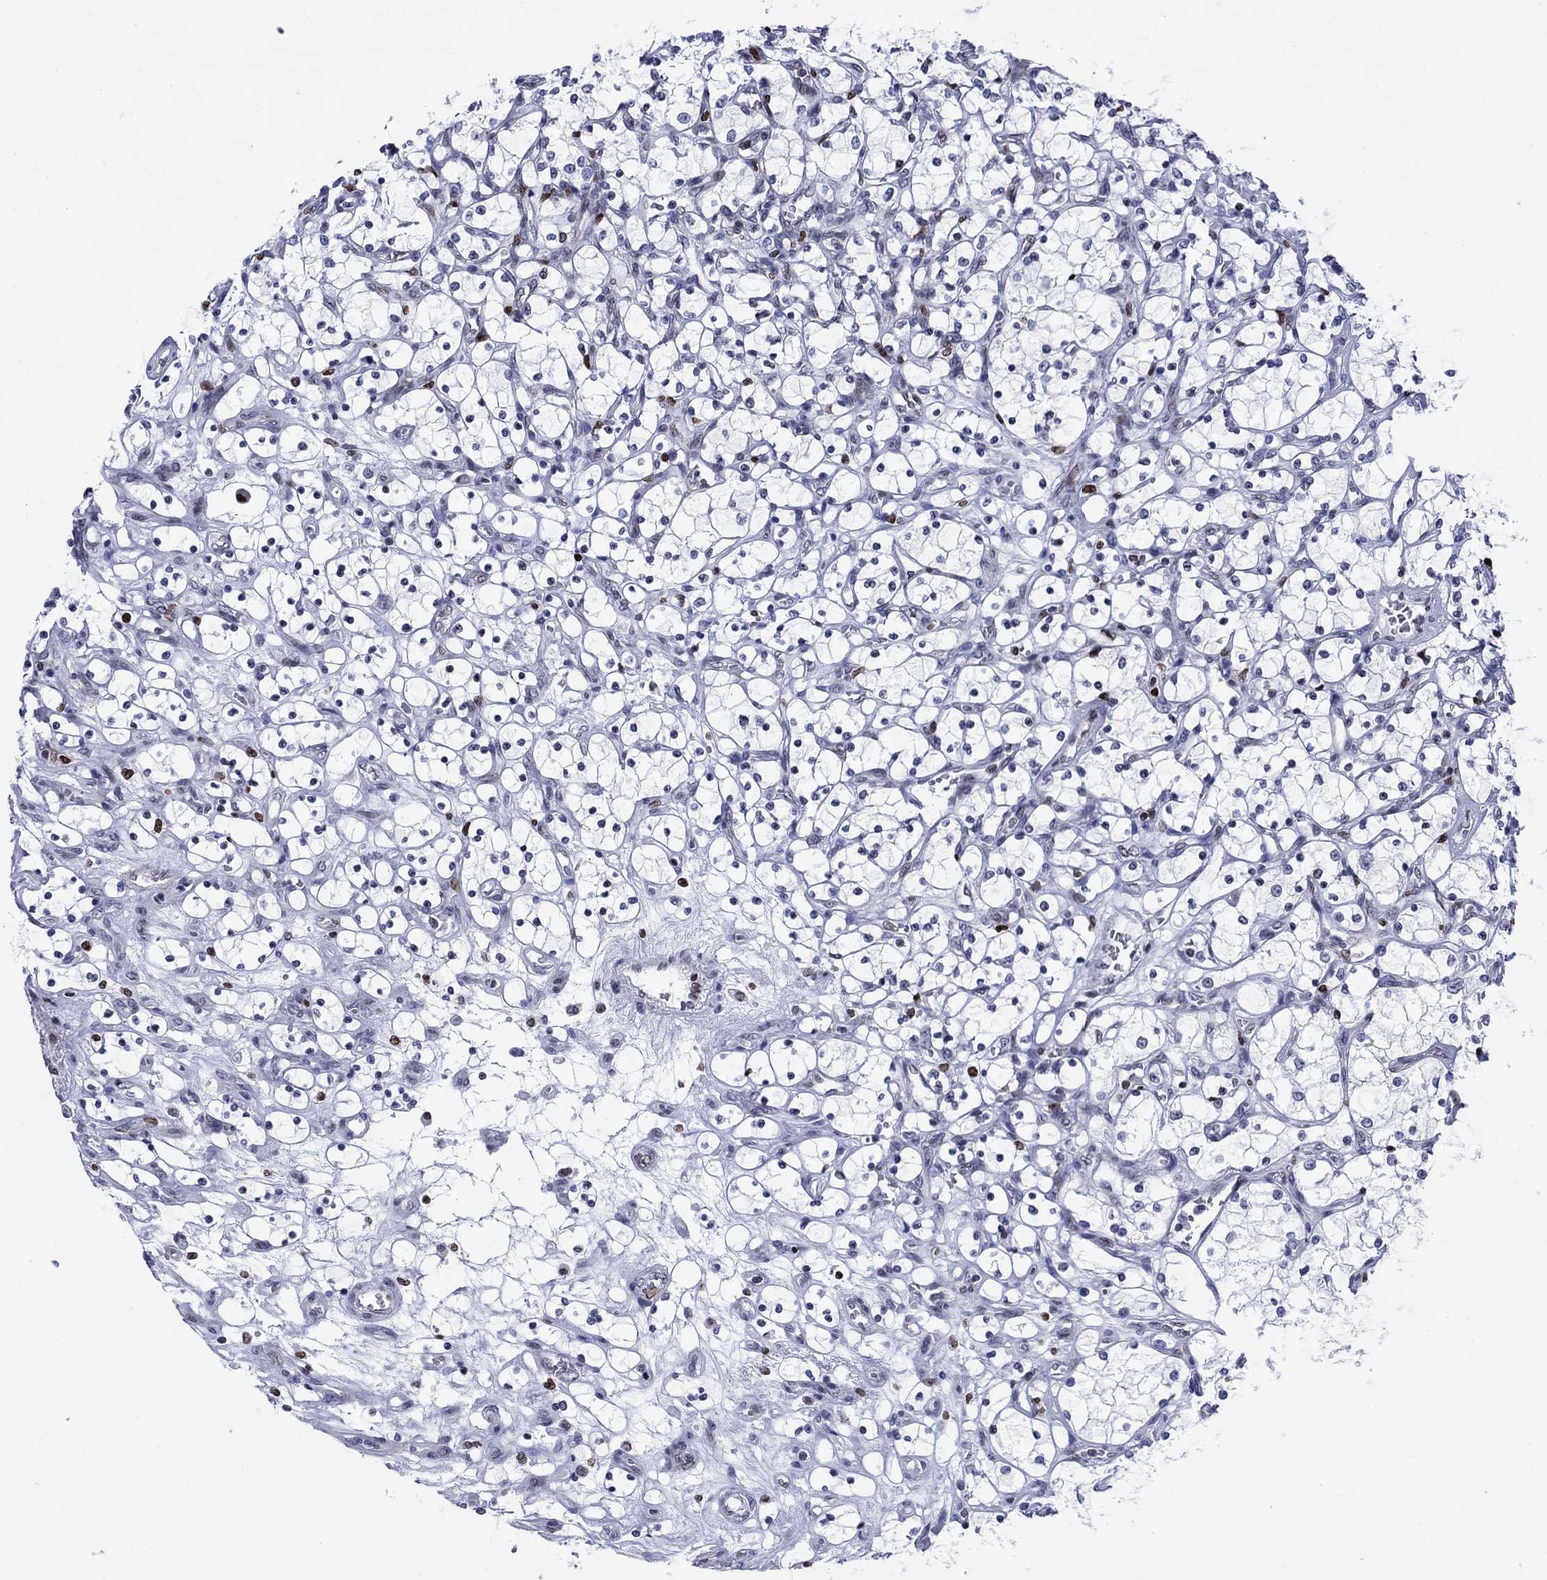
{"staining": {"intensity": "strong", "quantity": "<25%", "location": "nuclear"}, "tissue": "renal cancer", "cell_type": "Tumor cells", "image_type": "cancer", "snomed": [{"axis": "morphology", "description": "Adenocarcinoma, NOS"}, {"axis": "topography", "description": "Kidney"}], "caption": "DAB immunohistochemical staining of human renal adenocarcinoma displays strong nuclear protein expression in about <25% of tumor cells.", "gene": "HMGA1", "patient": {"sex": "female", "age": 69}}